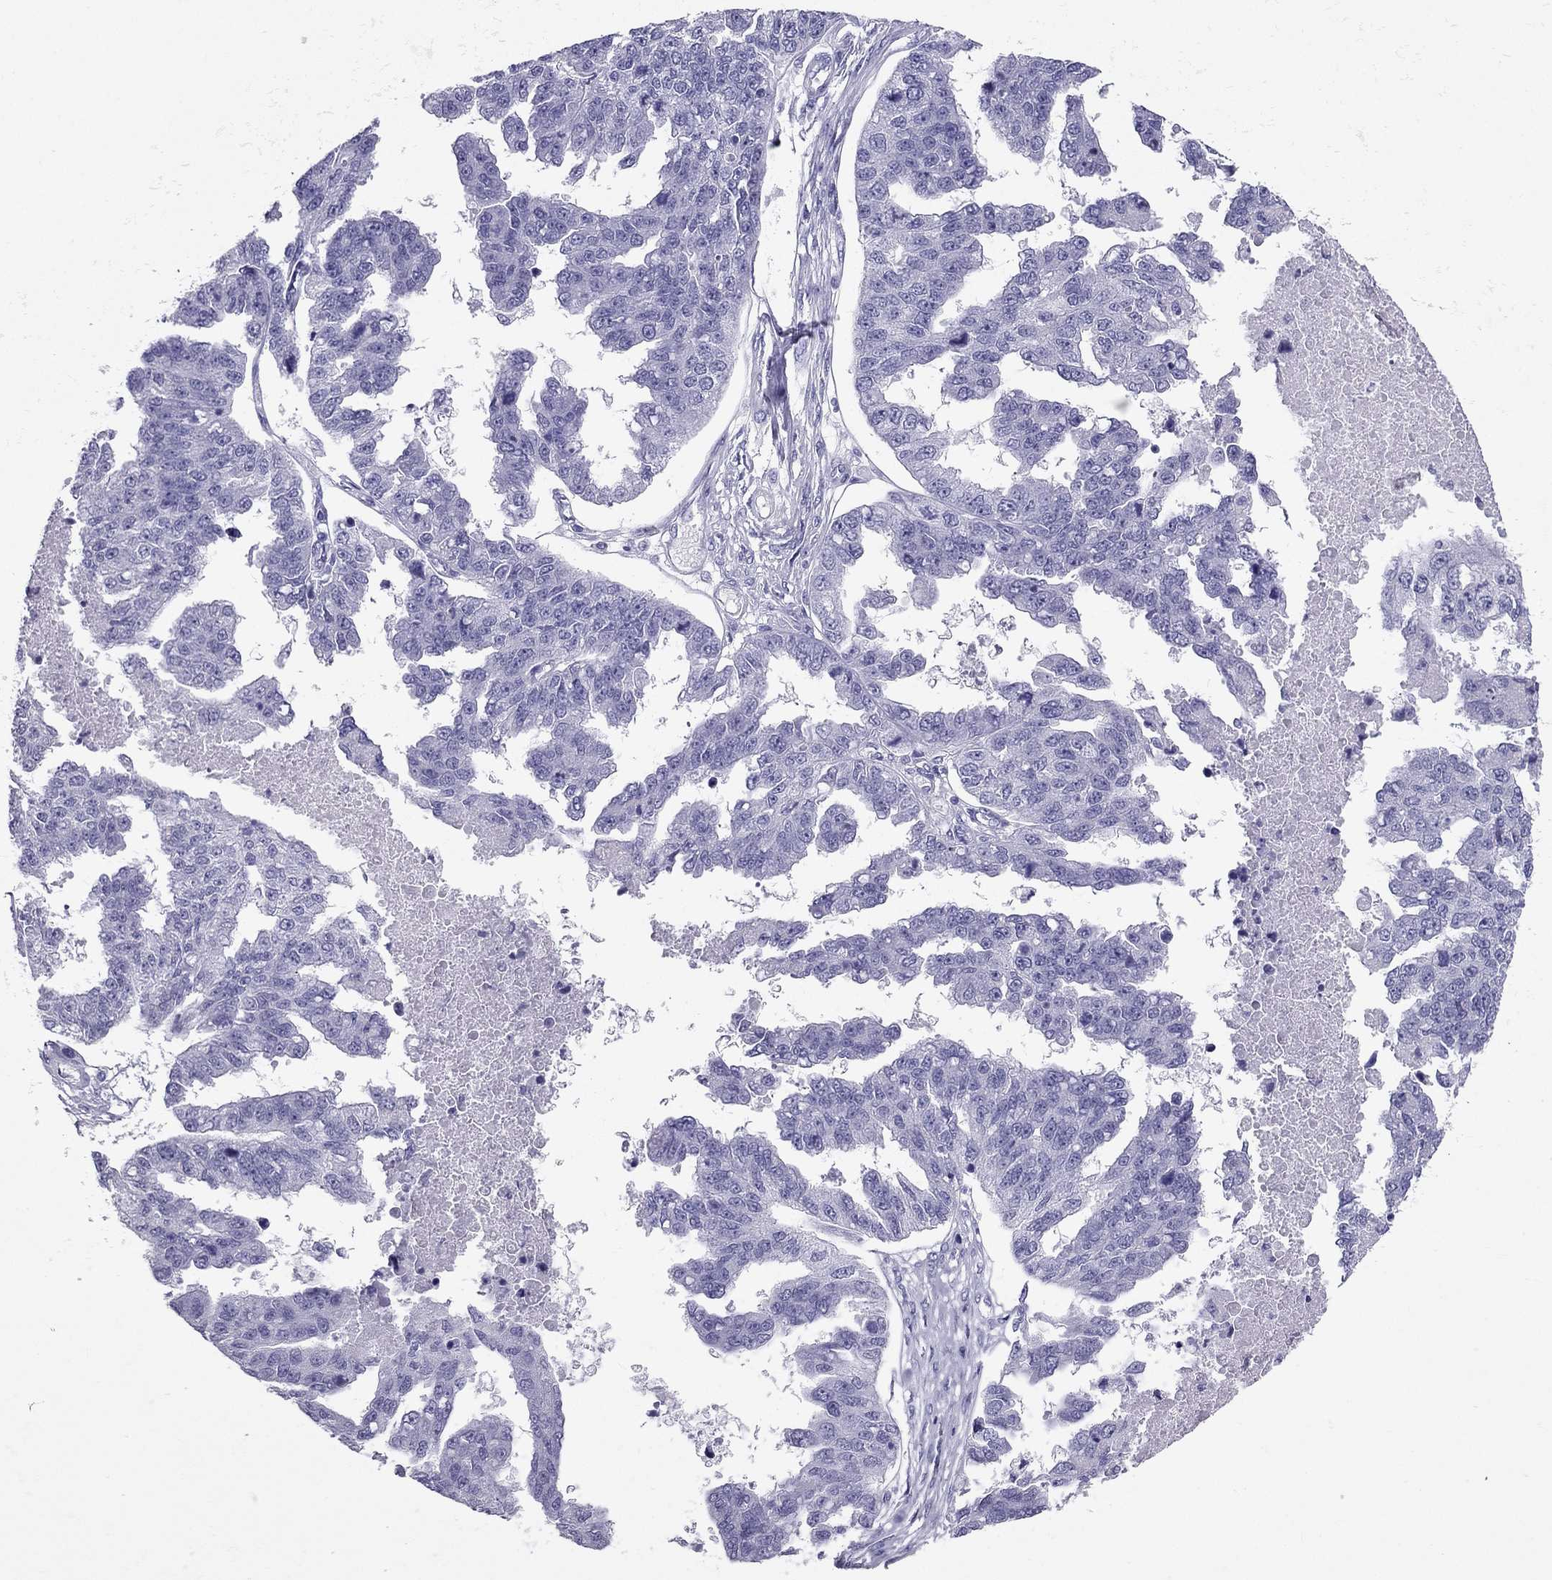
{"staining": {"intensity": "negative", "quantity": "none", "location": "none"}, "tissue": "ovarian cancer", "cell_type": "Tumor cells", "image_type": "cancer", "snomed": [{"axis": "morphology", "description": "Cystadenocarcinoma, serous, NOS"}, {"axis": "topography", "description": "Ovary"}], "caption": "Tumor cells show no significant staining in serous cystadenocarcinoma (ovarian).", "gene": "PDE6A", "patient": {"sex": "female", "age": 58}}